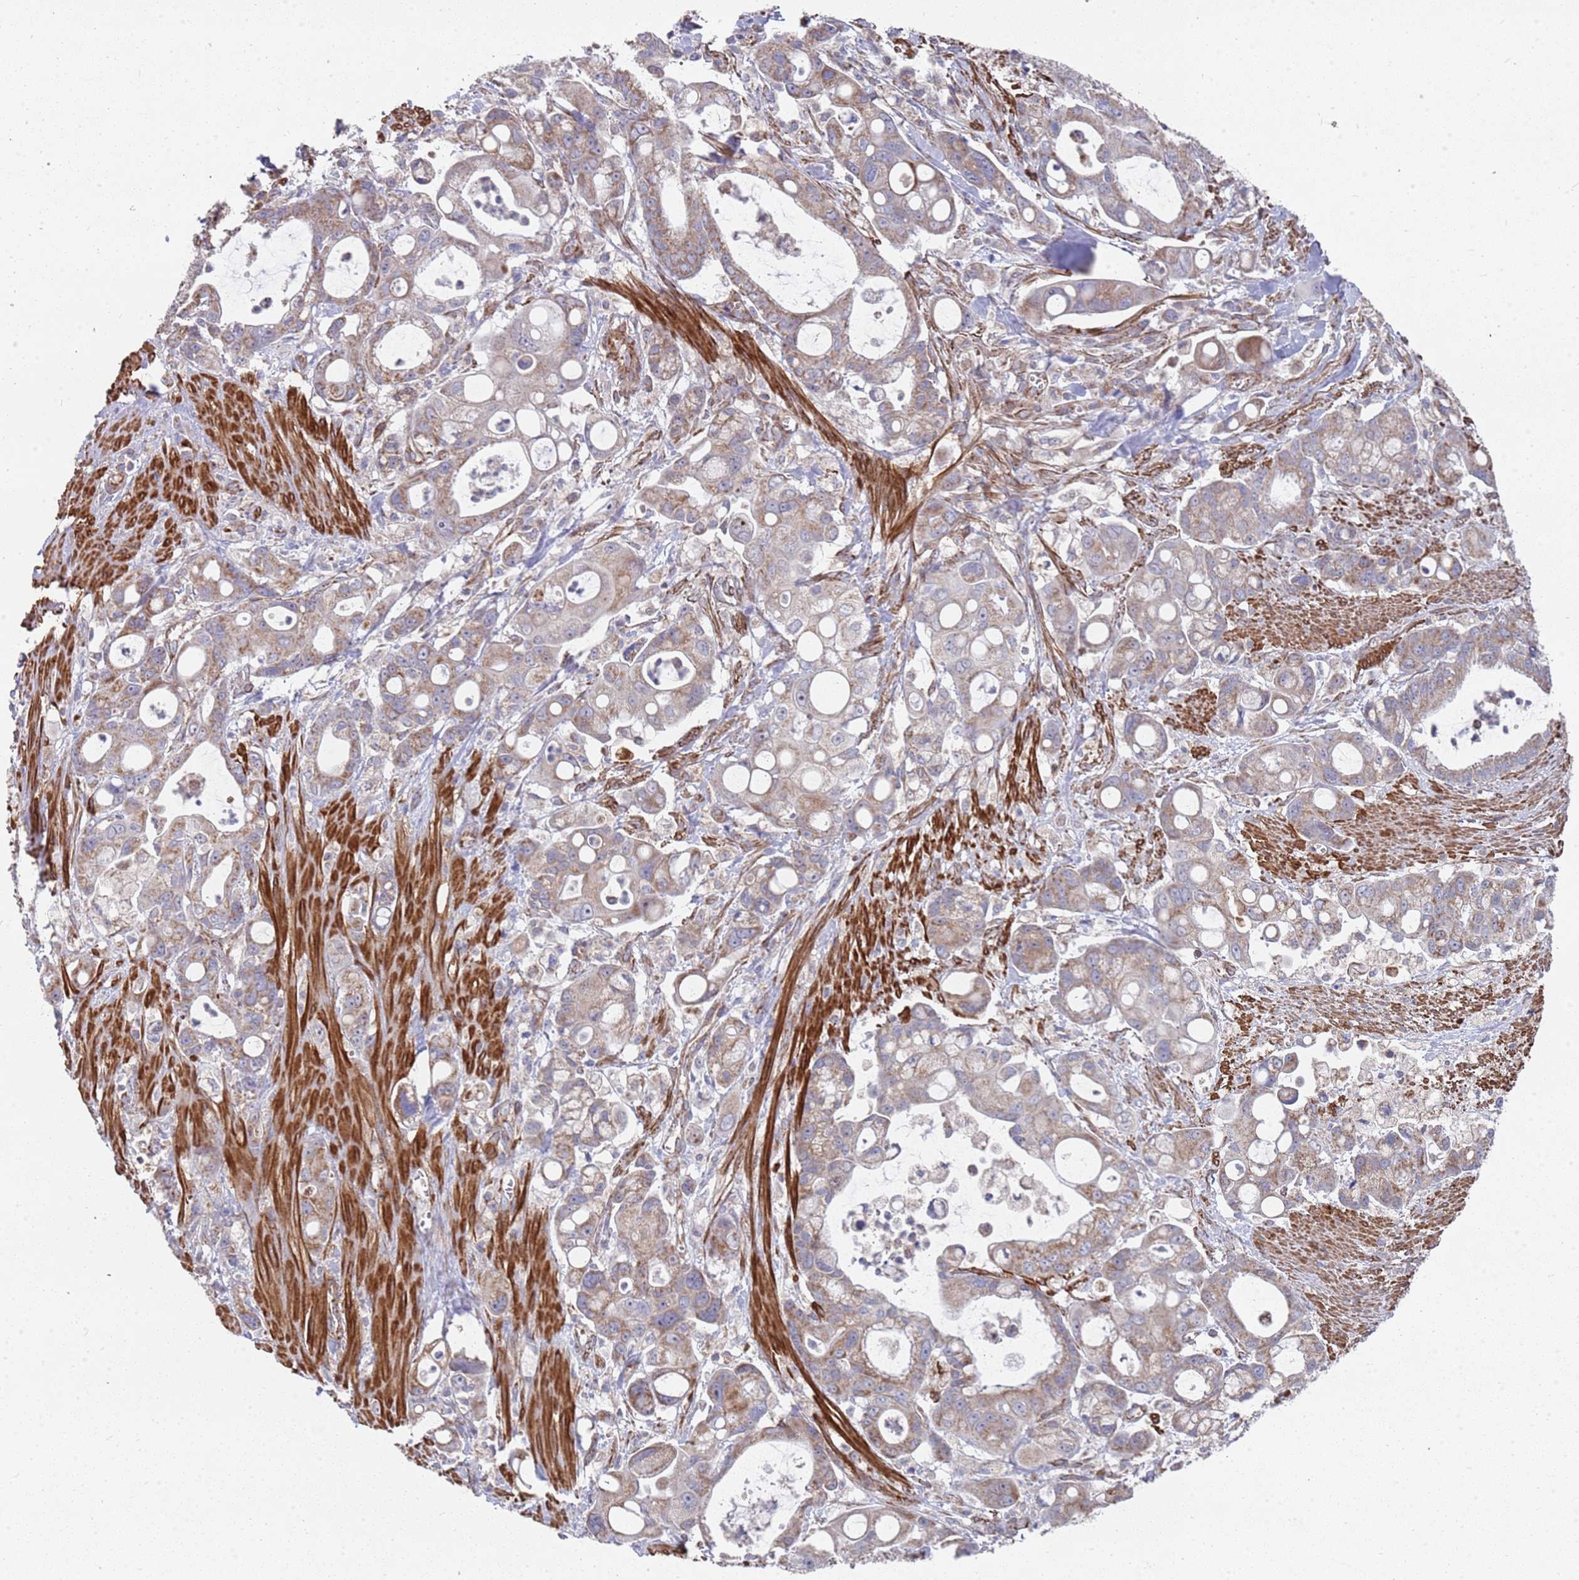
{"staining": {"intensity": "moderate", "quantity": ">75%", "location": "cytoplasmic/membranous"}, "tissue": "pancreatic cancer", "cell_type": "Tumor cells", "image_type": "cancer", "snomed": [{"axis": "morphology", "description": "Adenocarcinoma, NOS"}, {"axis": "topography", "description": "Pancreas"}], "caption": "A photomicrograph of human pancreatic adenocarcinoma stained for a protein exhibits moderate cytoplasmic/membranous brown staining in tumor cells.", "gene": "WDFY3", "patient": {"sex": "male", "age": 68}}